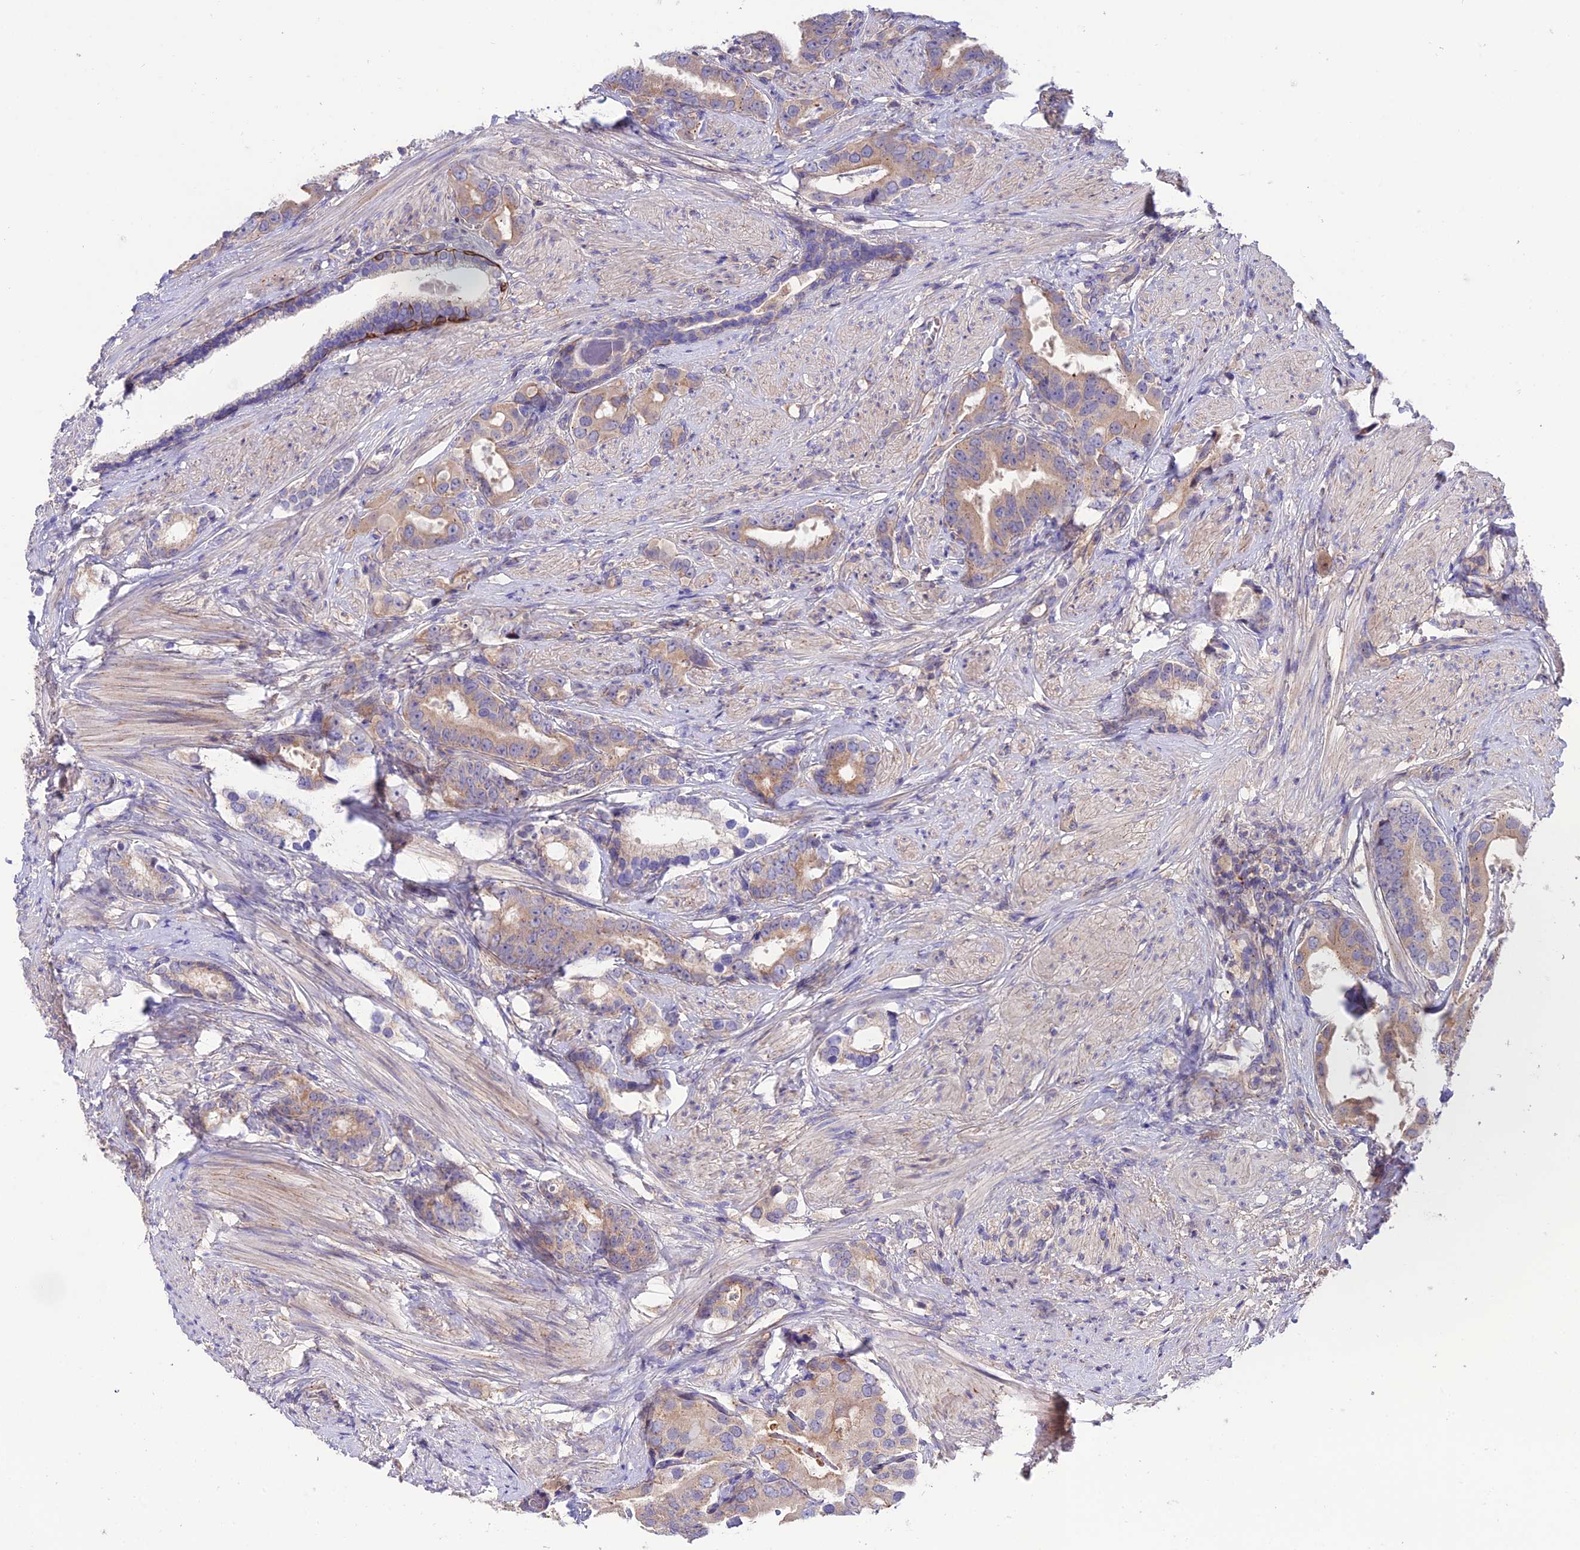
{"staining": {"intensity": "weak", "quantity": ">75%", "location": "cytoplasmic/membranous"}, "tissue": "prostate cancer", "cell_type": "Tumor cells", "image_type": "cancer", "snomed": [{"axis": "morphology", "description": "Adenocarcinoma, Low grade"}, {"axis": "topography", "description": "Prostate"}], "caption": "Brown immunohistochemical staining in human prostate adenocarcinoma (low-grade) reveals weak cytoplasmic/membranous positivity in about >75% of tumor cells.", "gene": "BRME1", "patient": {"sex": "male", "age": 71}}